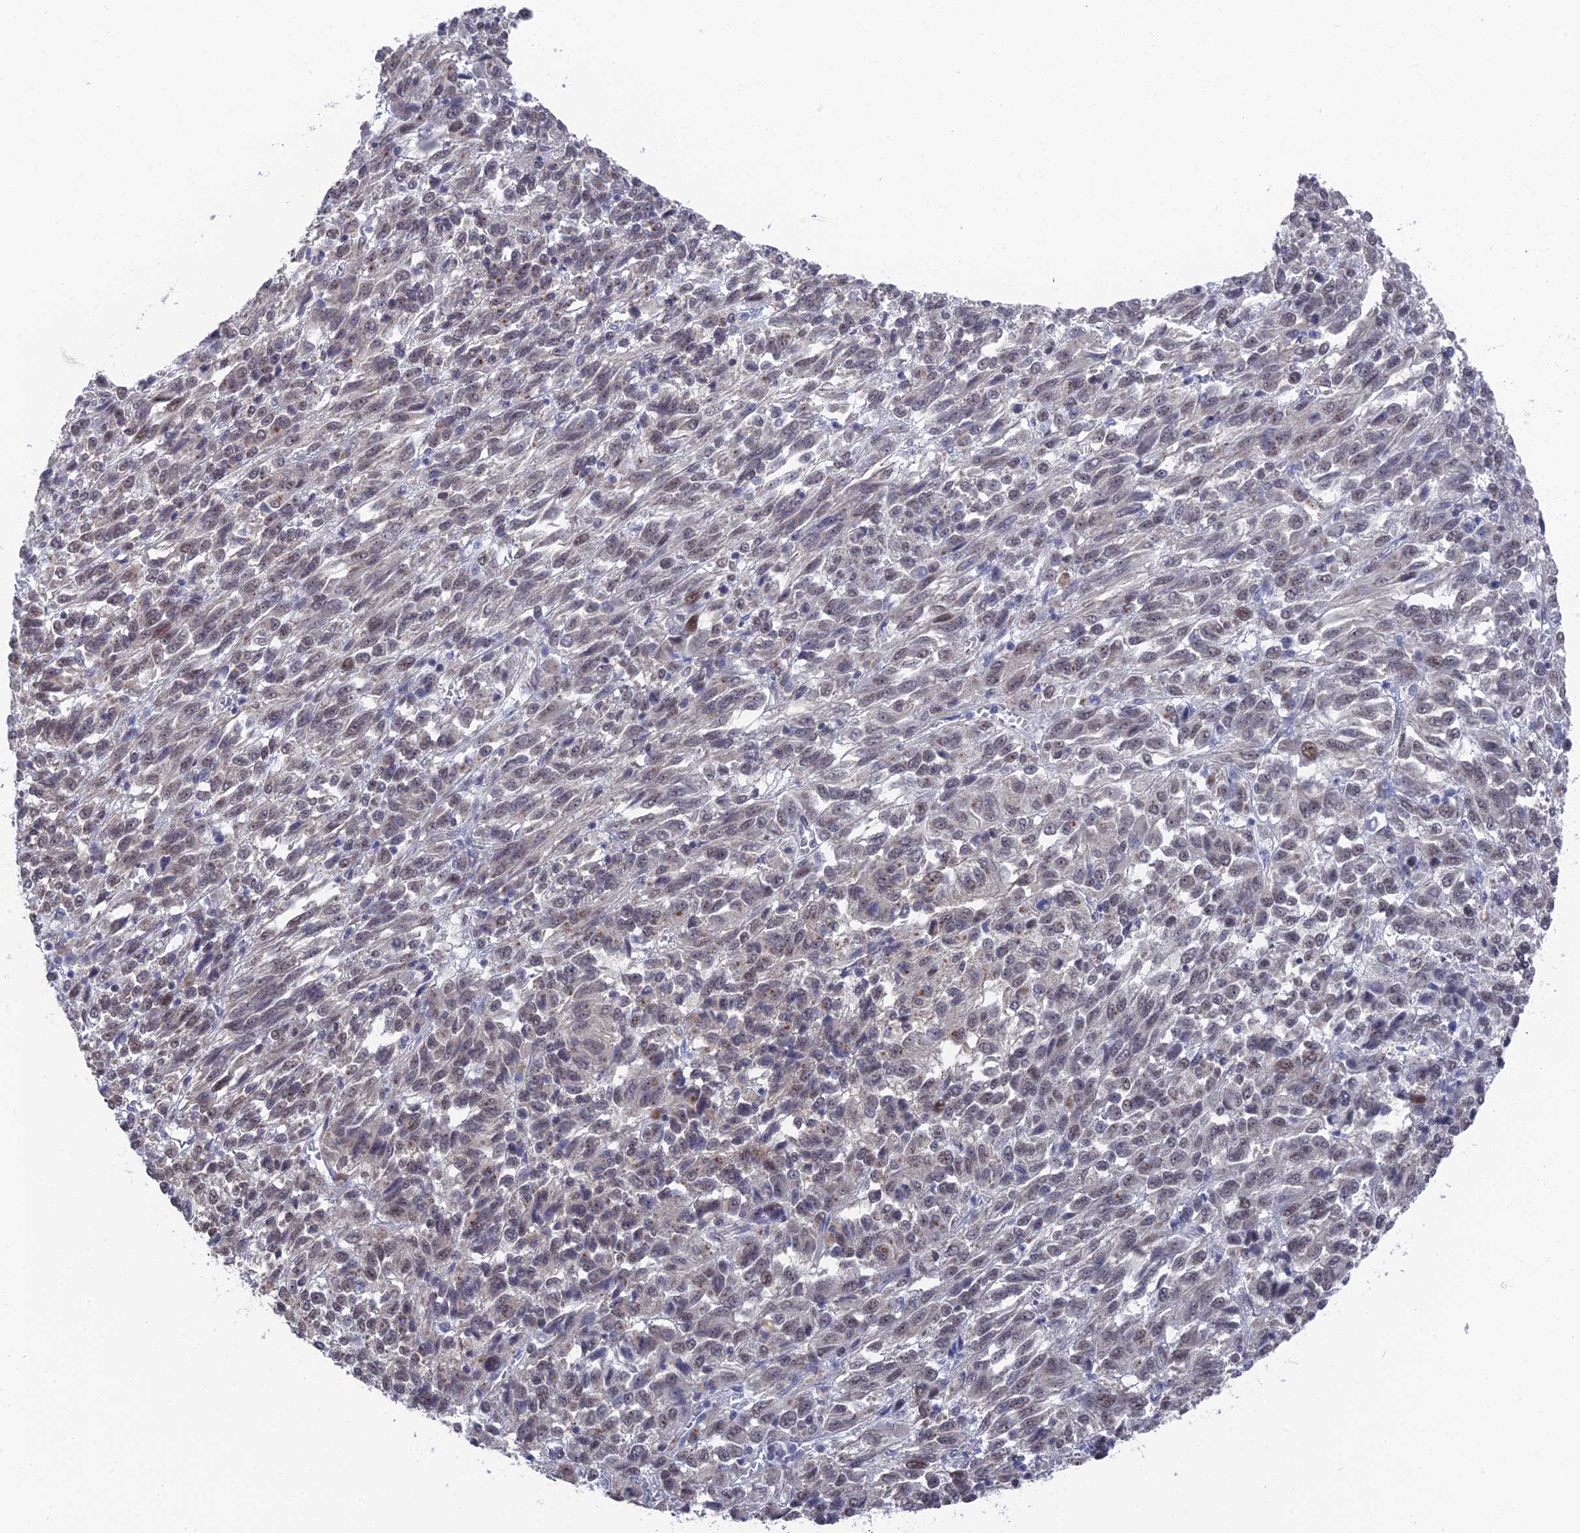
{"staining": {"intensity": "weak", "quantity": "25%-75%", "location": "nuclear"}, "tissue": "melanoma", "cell_type": "Tumor cells", "image_type": "cancer", "snomed": [{"axis": "morphology", "description": "Malignant melanoma, Metastatic site"}, {"axis": "topography", "description": "Lung"}], "caption": "DAB (3,3'-diaminobenzidine) immunohistochemical staining of malignant melanoma (metastatic site) displays weak nuclear protein positivity in about 25%-75% of tumor cells.", "gene": "FHIP2A", "patient": {"sex": "male", "age": 64}}